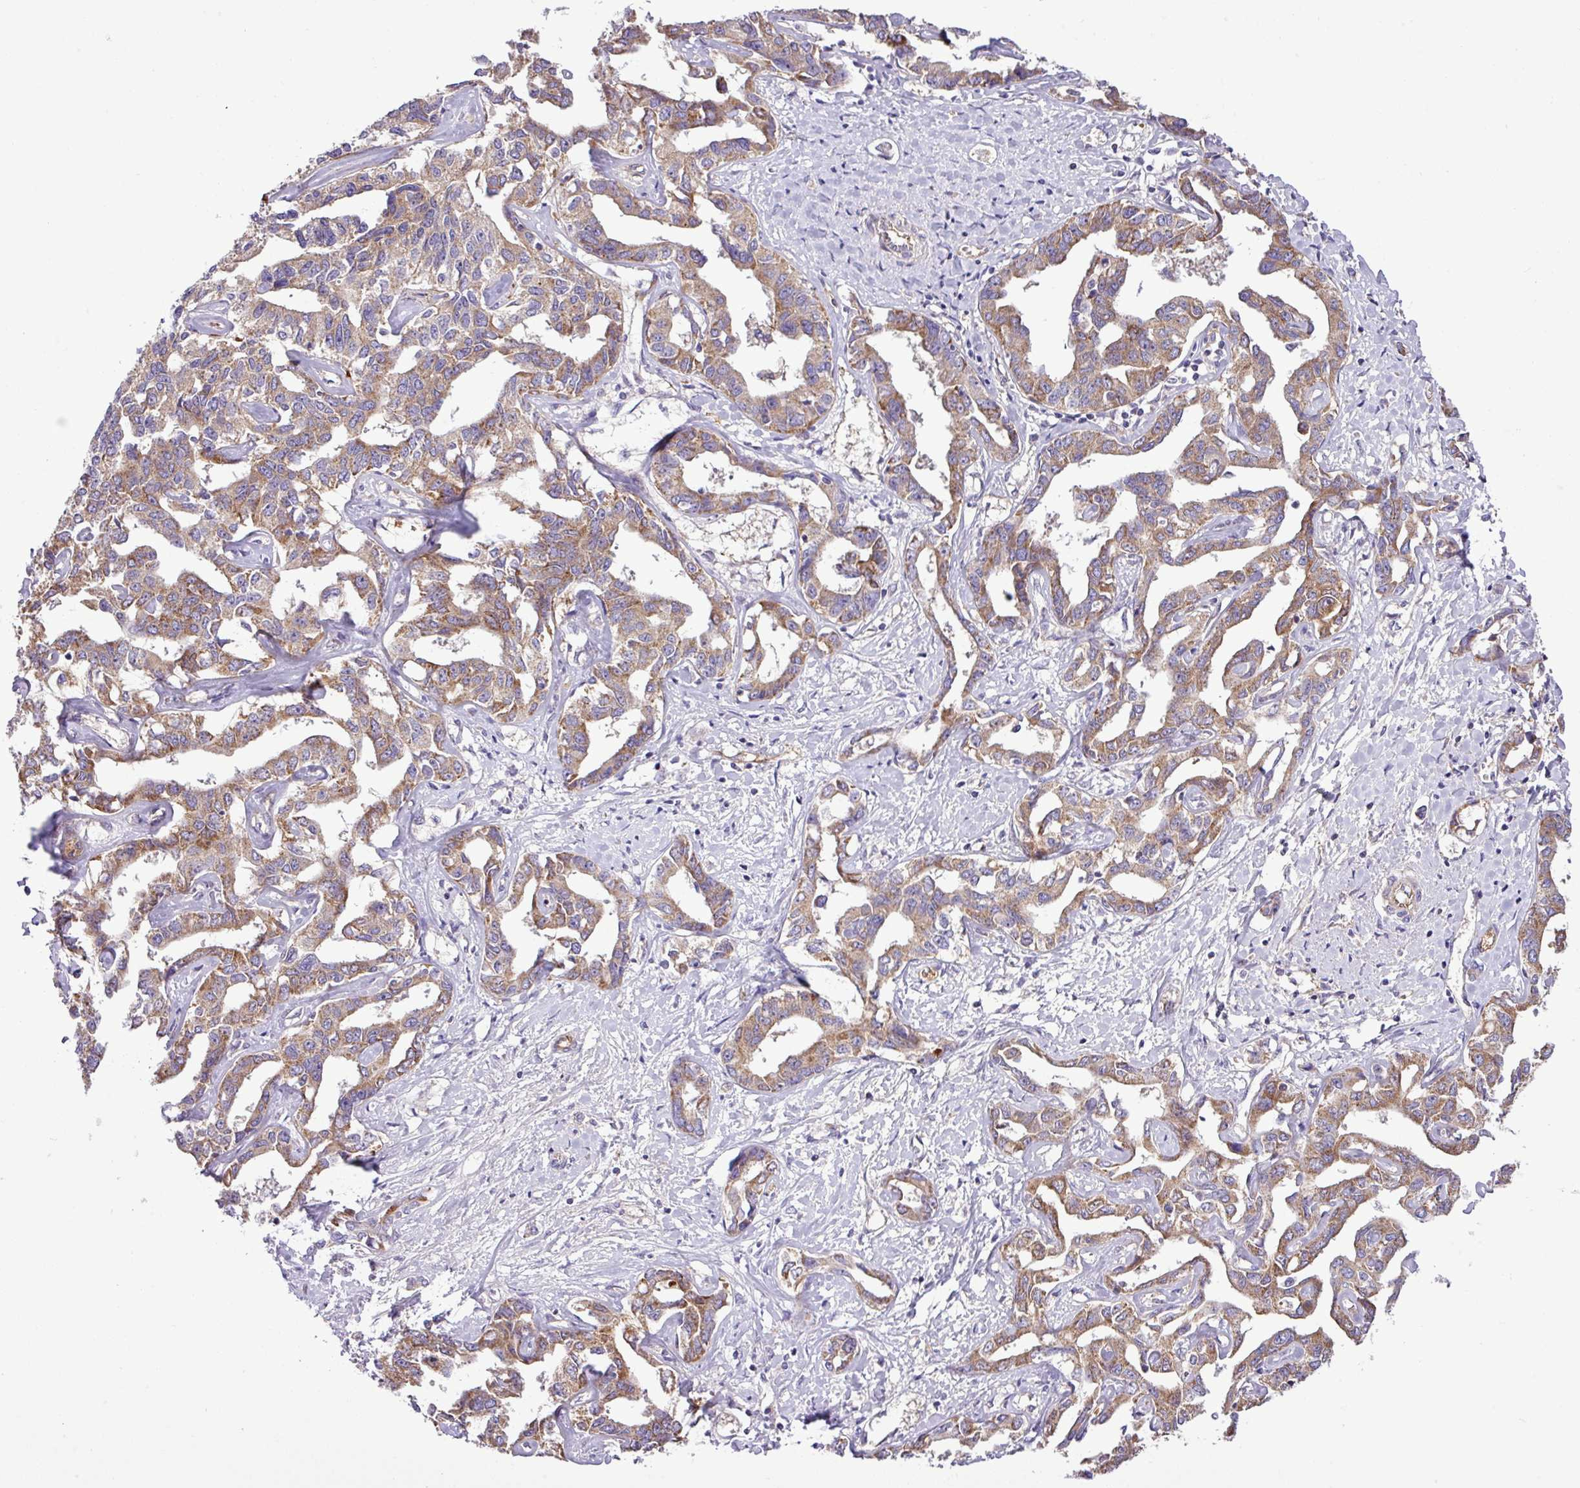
{"staining": {"intensity": "moderate", "quantity": ">75%", "location": "cytoplasmic/membranous"}, "tissue": "liver cancer", "cell_type": "Tumor cells", "image_type": "cancer", "snomed": [{"axis": "morphology", "description": "Cholangiocarcinoma"}, {"axis": "topography", "description": "Liver"}], "caption": "Liver cancer tissue displays moderate cytoplasmic/membranous positivity in approximately >75% of tumor cells", "gene": "CWH43", "patient": {"sex": "male", "age": 59}}